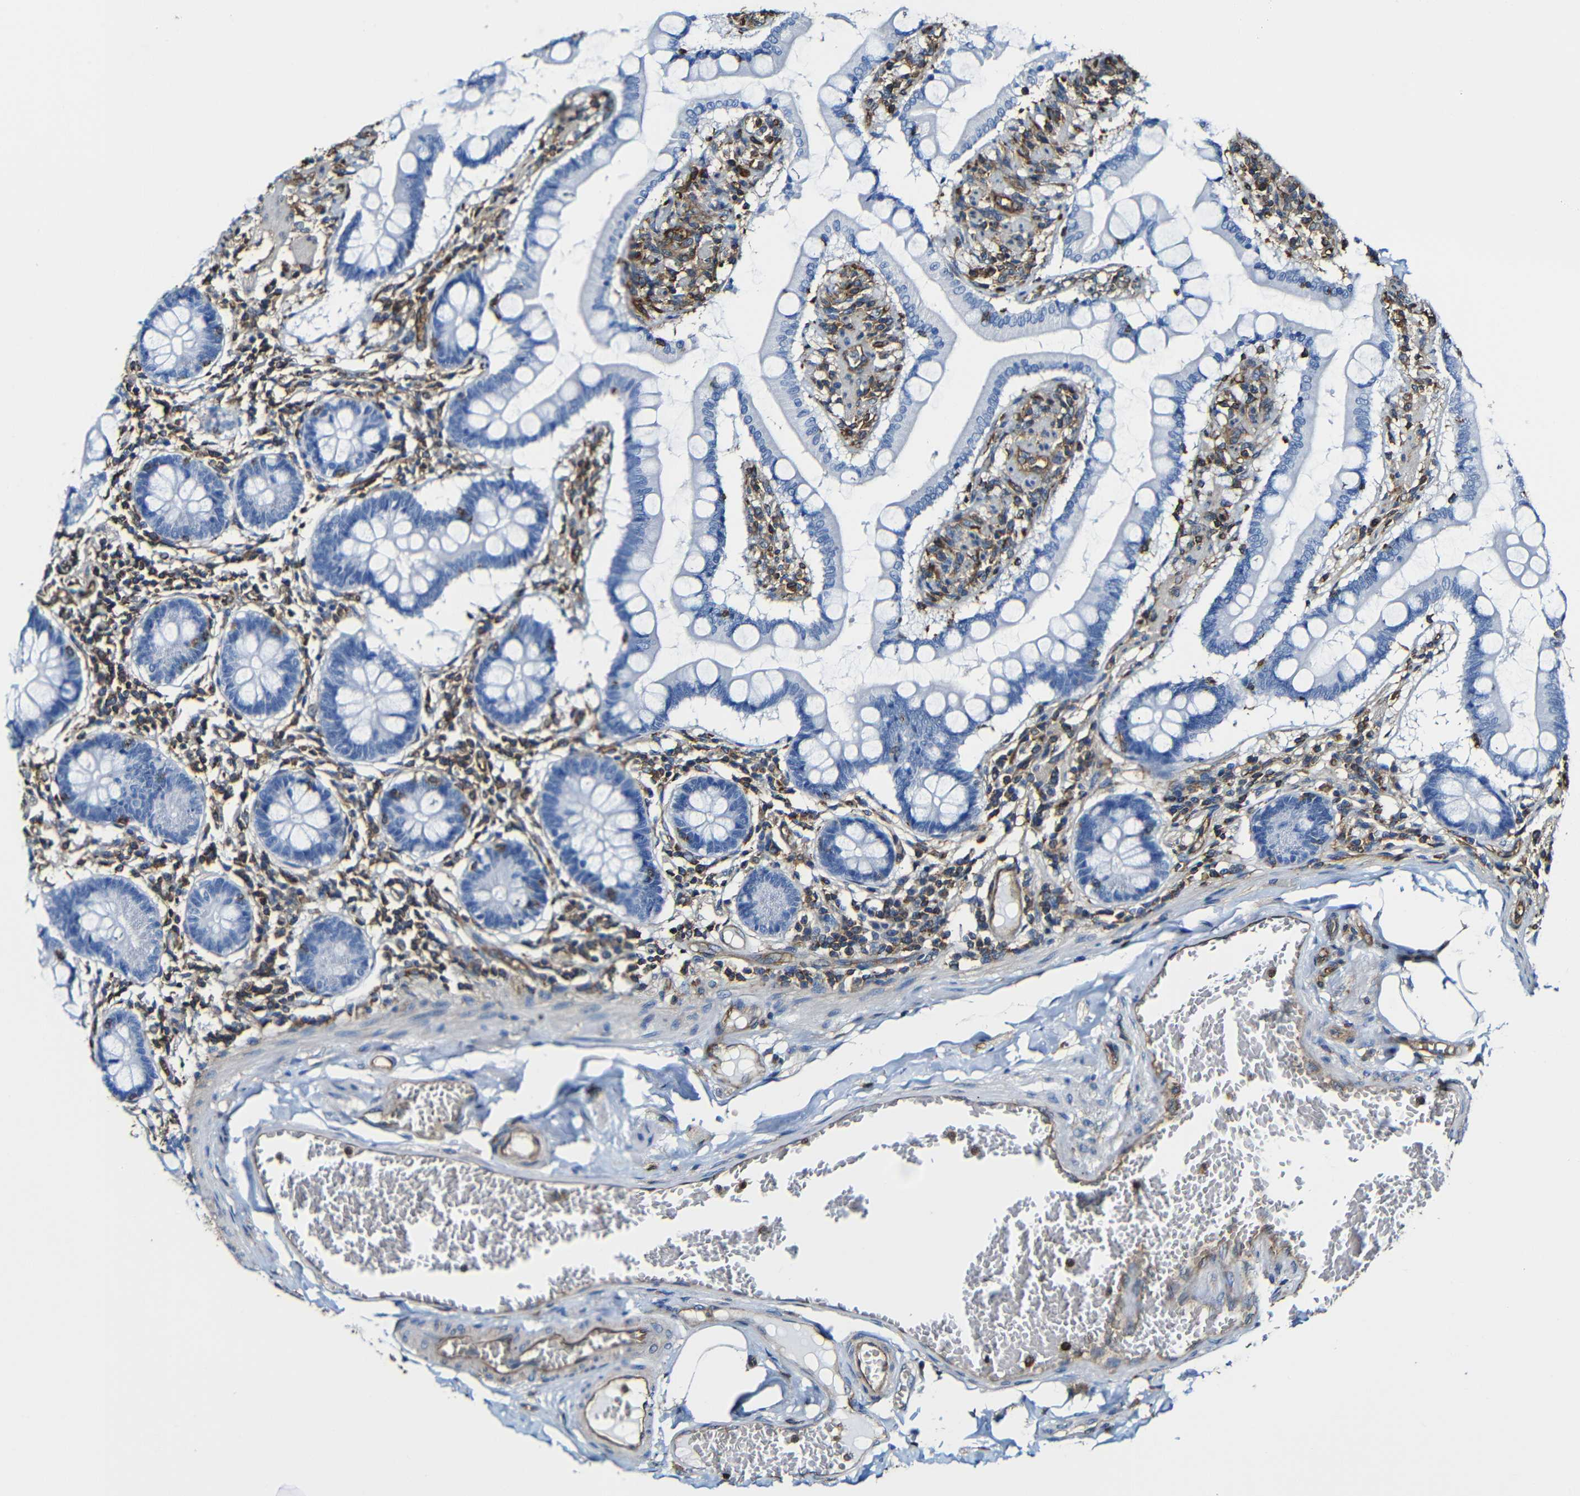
{"staining": {"intensity": "negative", "quantity": "none", "location": "none"}, "tissue": "small intestine", "cell_type": "Glandular cells", "image_type": "normal", "snomed": [{"axis": "morphology", "description": "Normal tissue, NOS"}, {"axis": "topography", "description": "Small intestine"}], "caption": "Immunohistochemistry photomicrograph of unremarkable small intestine: small intestine stained with DAB (3,3'-diaminobenzidine) shows no significant protein positivity in glandular cells.", "gene": "MSN", "patient": {"sex": "male", "age": 41}}